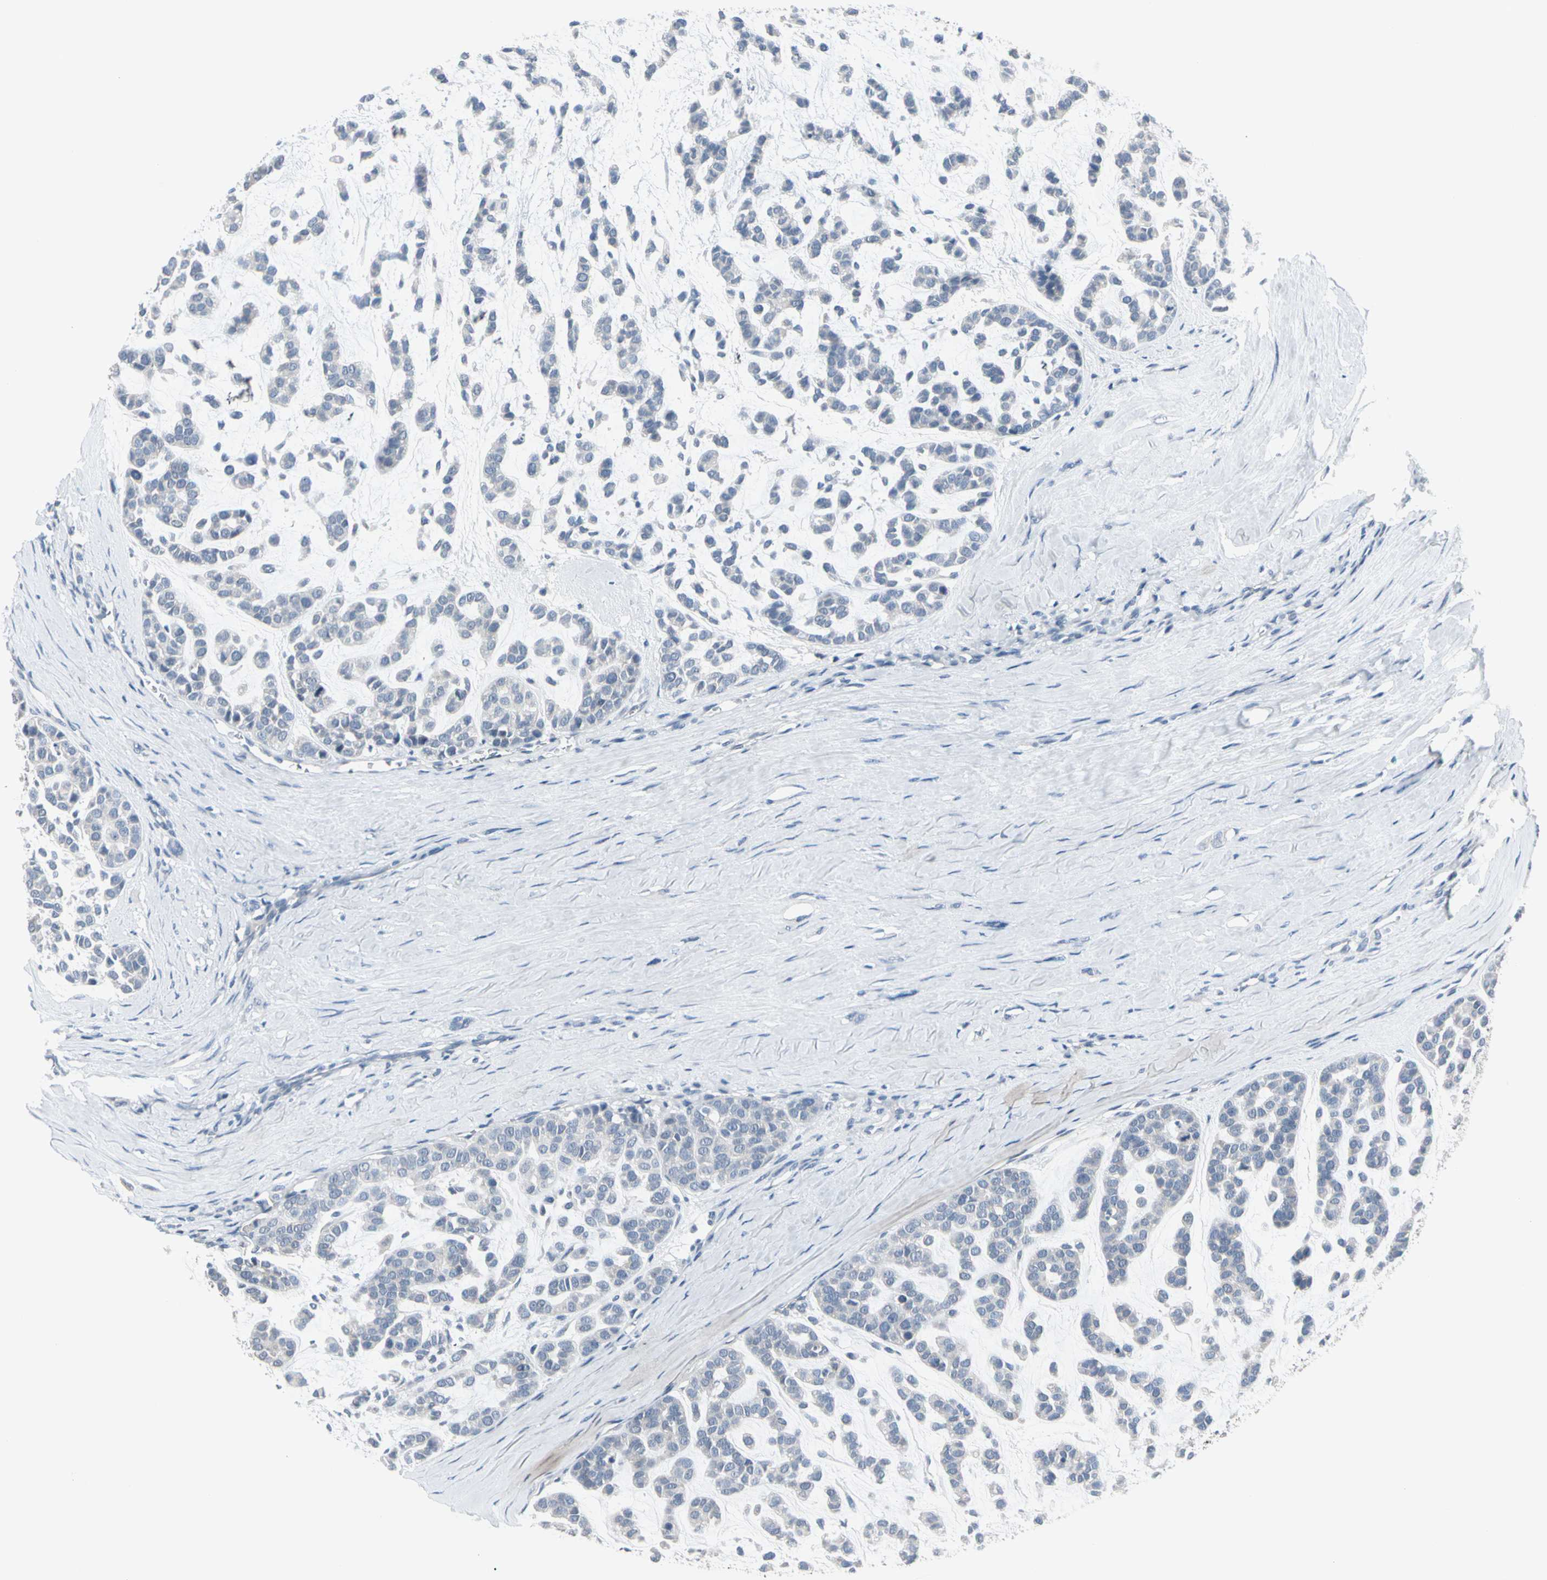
{"staining": {"intensity": "negative", "quantity": "none", "location": "none"}, "tissue": "head and neck cancer", "cell_type": "Tumor cells", "image_type": "cancer", "snomed": [{"axis": "morphology", "description": "Adenocarcinoma, NOS"}, {"axis": "morphology", "description": "Adenoma, NOS"}, {"axis": "topography", "description": "Head-Neck"}], "caption": "Adenocarcinoma (head and neck) was stained to show a protein in brown. There is no significant staining in tumor cells.", "gene": "SV2A", "patient": {"sex": "female", "age": 55}}